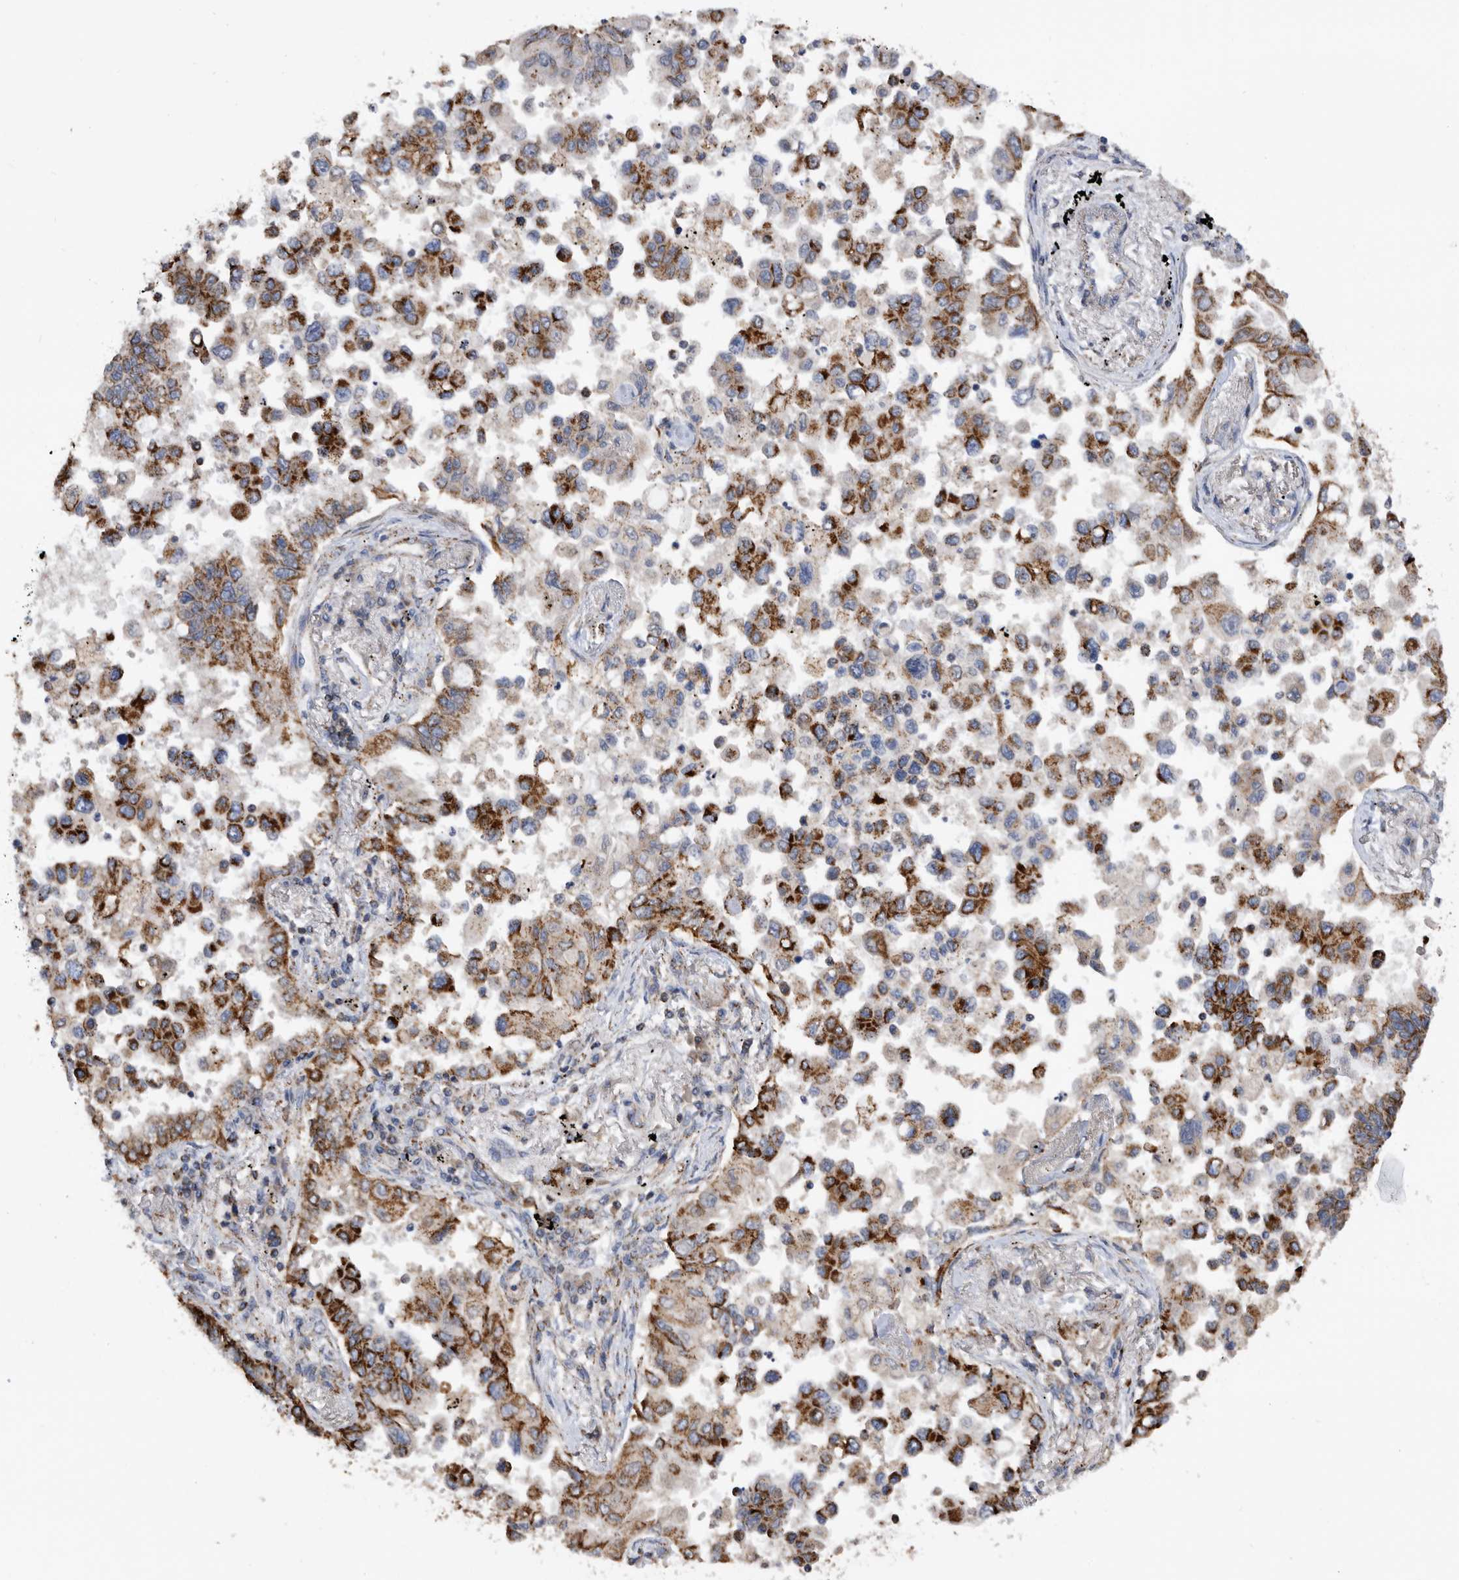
{"staining": {"intensity": "strong", "quantity": ">75%", "location": "cytoplasmic/membranous"}, "tissue": "lung cancer", "cell_type": "Tumor cells", "image_type": "cancer", "snomed": [{"axis": "morphology", "description": "Adenocarcinoma, NOS"}, {"axis": "topography", "description": "Lung"}], "caption": "This photomicrograph displays lung adenocarcinoma stained with immunohistochemistry to label a protein in brown. The cytoplasmic/membranous of tumor cells show strong positivity for the protein. Nuclei are counter-stained blue.", "gene": "WFDC1", "patient": {"sex": "female", "age": 67}}